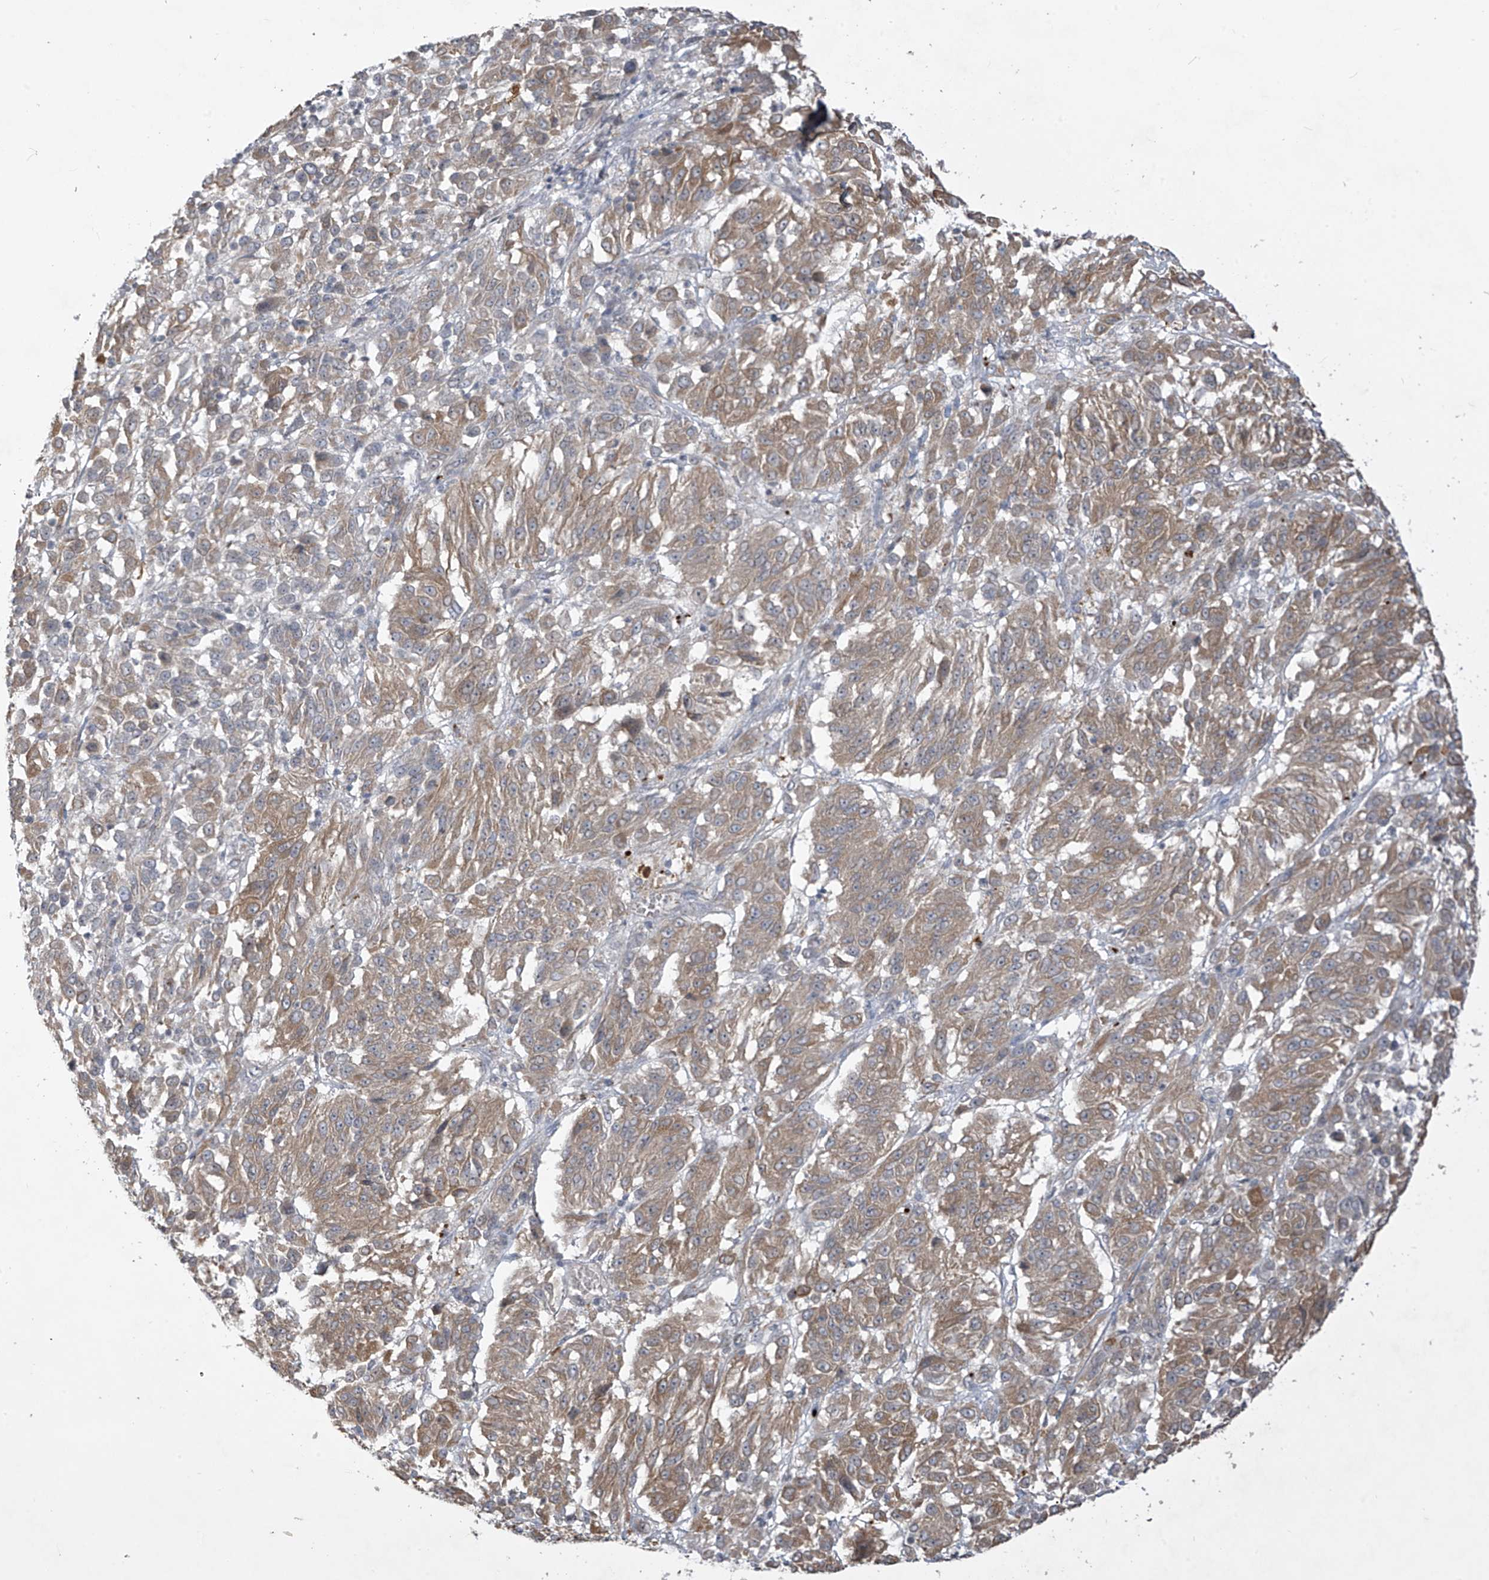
{"staining": {"intensity": "moderate", "quantity": ">75%", "location": "cytoplasmic/membranous"}, "tissue": "melanoma", "cell_type": "Tumor cells", "image_type": "cancer", "snomed": [{"axis": "morphology", "description": "Malignant melanoma, Metastatic site"}, {"axis": "topography", "description": "Lung"}], "caption": "An image of human melanoma stained for a protein displays moderate cytoplasmic/membranous brown staining in tumor cells.", "gene": "DGKQ", "patient": {"sex": "male", "age": 64}}